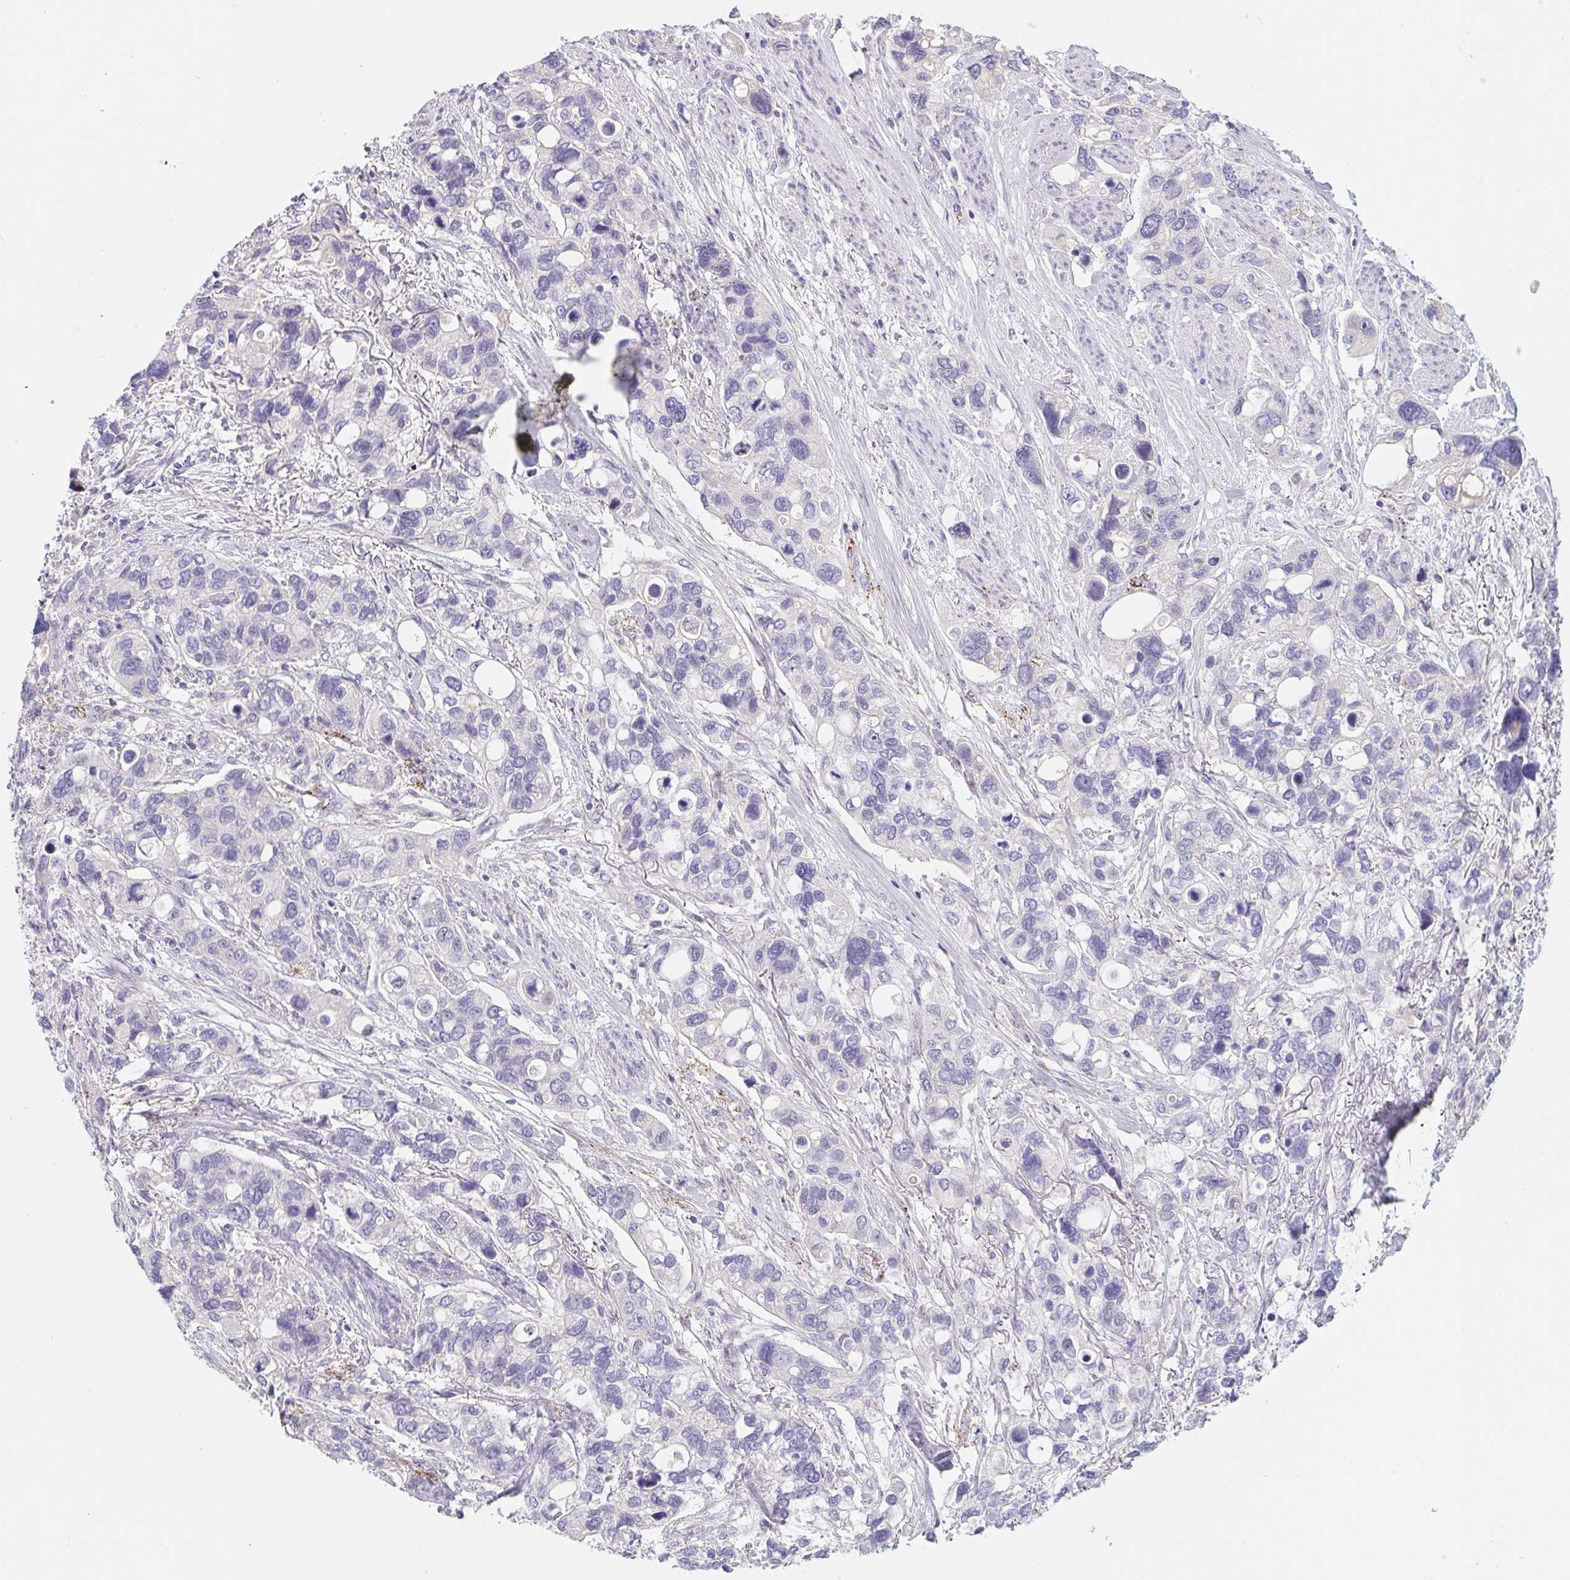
{"staining": {"intensity": "negative", "quantity": "none", "location": "none"}, "tissue": "stomach cancer", "cell_type": "Tumor cells", "image_type": "cancer", "snomed": [{"axis": "morphology", "description": "Adenocarcinoma, NOS"}, {"axis": "topography", "description": "Stomach, upper"}], "caption": "Human stomach cancer stained for a protein using immunohistochemistry displays no positivity in tumor cells.", "gene": "LPA", "patient": {"sex": "female", "age": 81}}